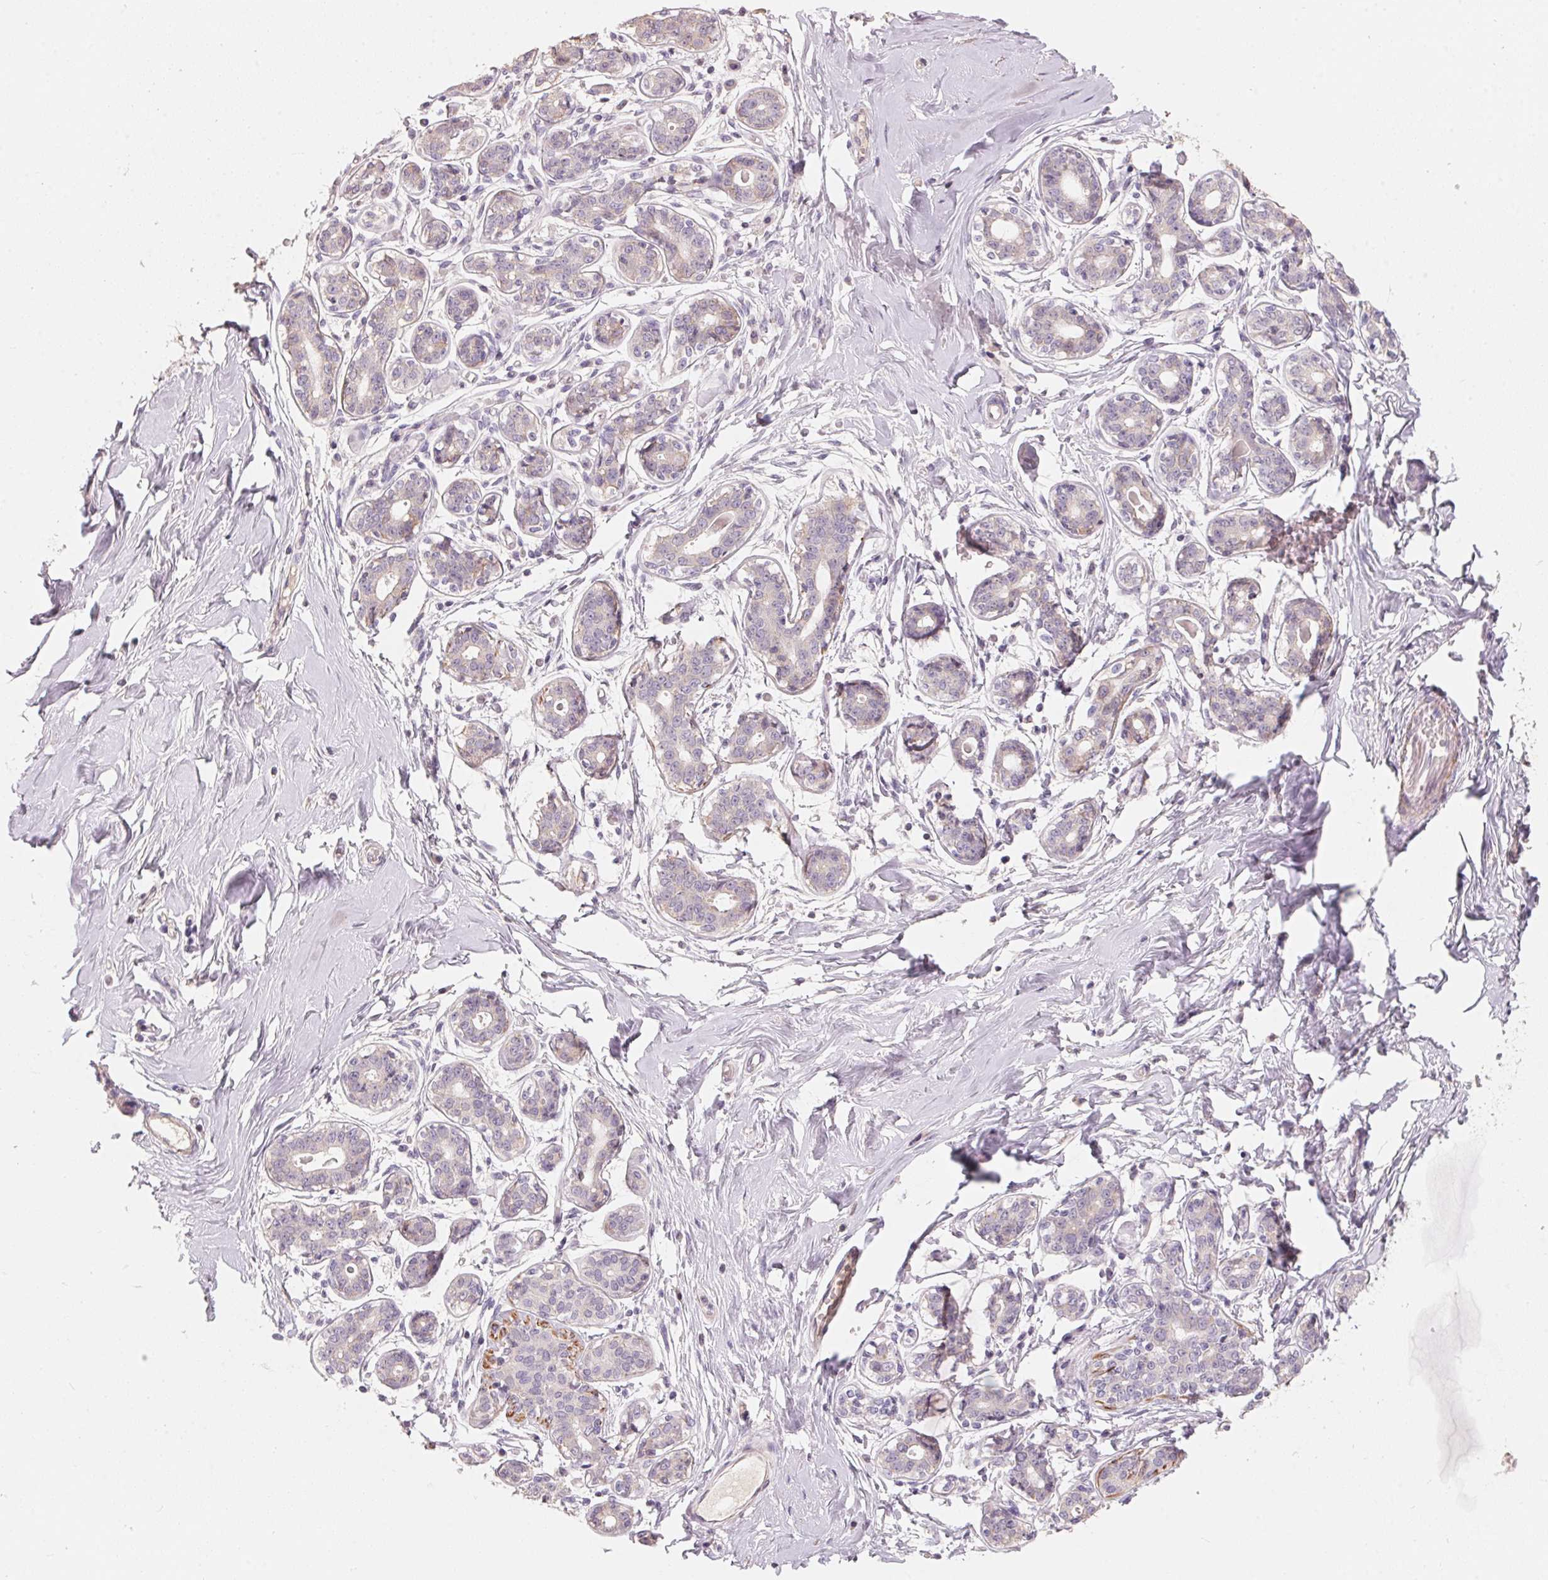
{"staining": {"intensity": "negative", "quantity": "none", "location": "none"}, "tissue": "breast", "cell_type": "Adipocytes", "image_type": "normal", "snomed": [{"axis": "morphology", "description": "Normal tissue, NOS"}, {"axis": "topography", "description": "Skin"}, {"axis": "topography", "description": "Breast"}], "caption": "A high-resolution image shows IHC staining of unremarkable breast, which shows no significant staining in adipocytes.", "gene": "TP53AIP1", "patient": {"sex": "female", "age": 43}}